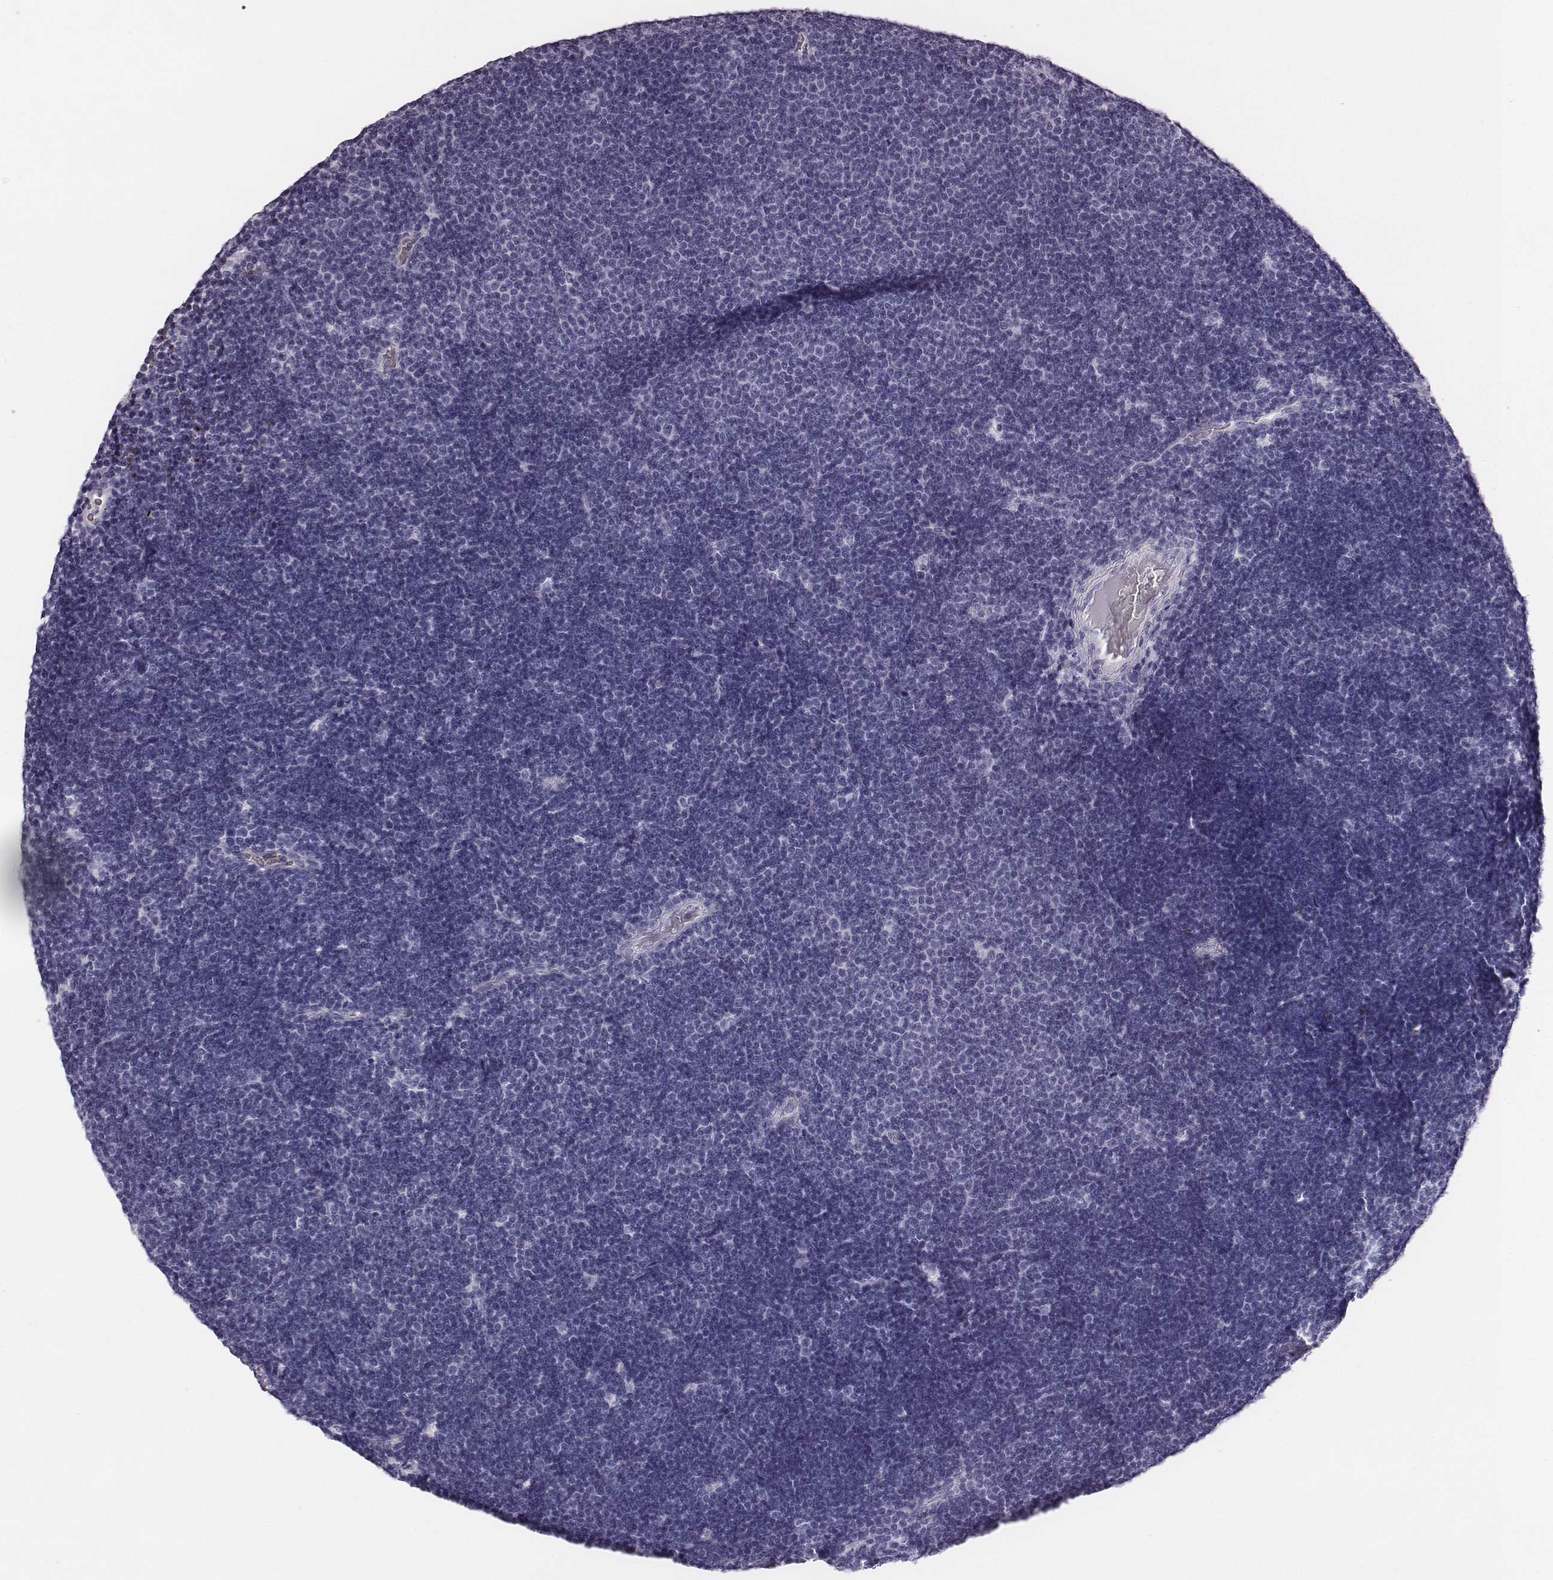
{"staining": {"intensity": "negative", "quantity": "none", "location": "none"}, "tissue": "lymphoma", "cell_type": "Tumor cells", "image_type": "cancer", "snomed": [{"axis": "morphology", "description": "Malignant lymphoma, non-Hodgkin's type, Low grade"}, {"axis": "topography", "description": "Brain"}], "caption": "DAB (3,3'-diaminobenzidine) immunohistochemical staining of malignant lymphoma, non-Hodgkin's type (low-grade) exhibits no significant expression in tumor cells.", "gene": "HBZ", "patient": {"sex": "female", "age": 66}}